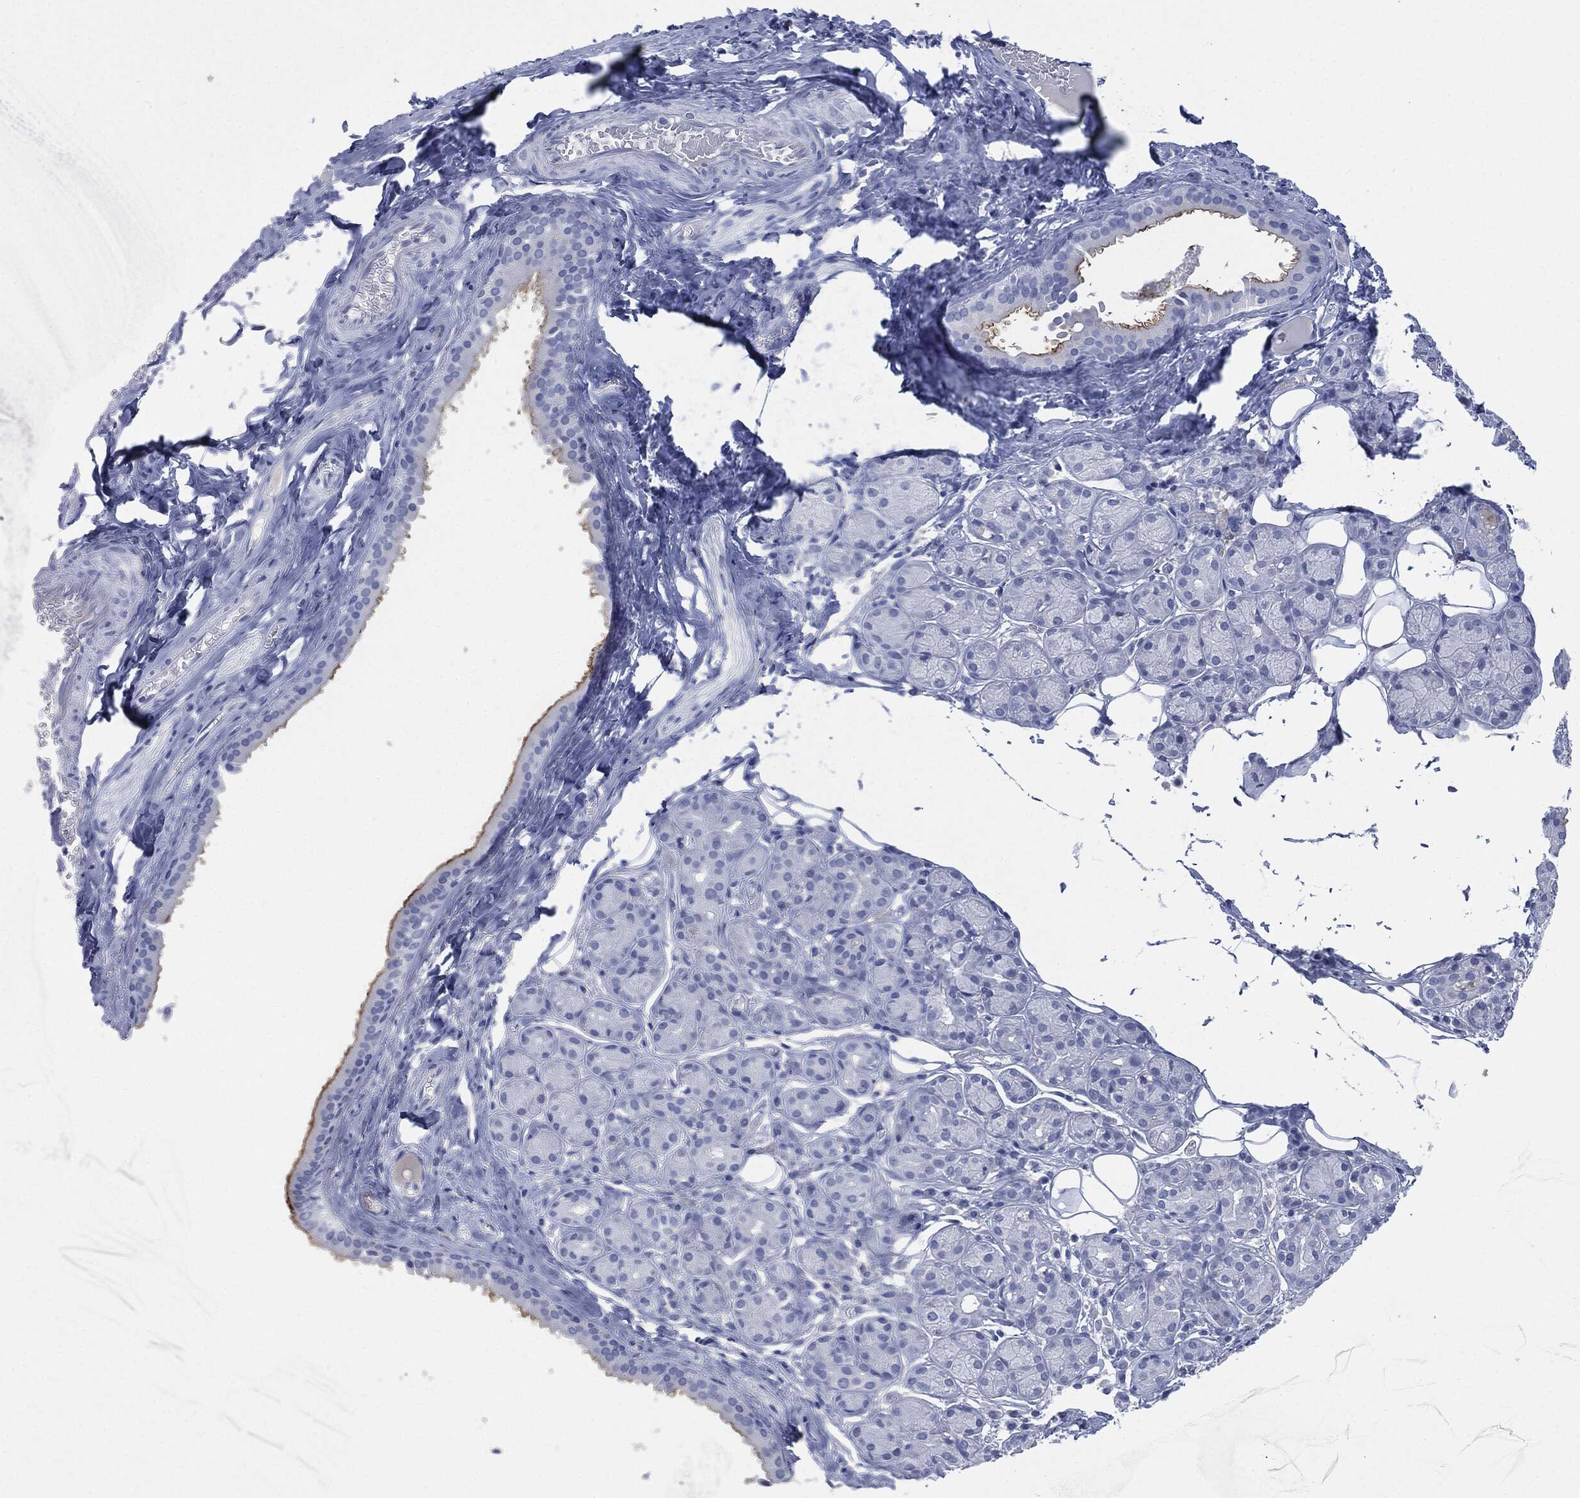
{"staining": {"intensity": "strong", "quantity": "<25%", "location": "cytoplasmic/membranous"}, "tissue": "salivary gland", "cell_type": "Glandular cells", "image_type": "normal", "snomed": [{"axis": "morphology", "description": "Normal tissue, NOS"}, {"axis": "topography", "description": "Salivary gland"}], "caption": "A medium amount of strong cytoplasmic/membranous staining is identified in approximately <25% of glandular cells in unremarkable salivary gland.", "gene": "MUC16", "patient": {"sex": "male", "age": 71}}